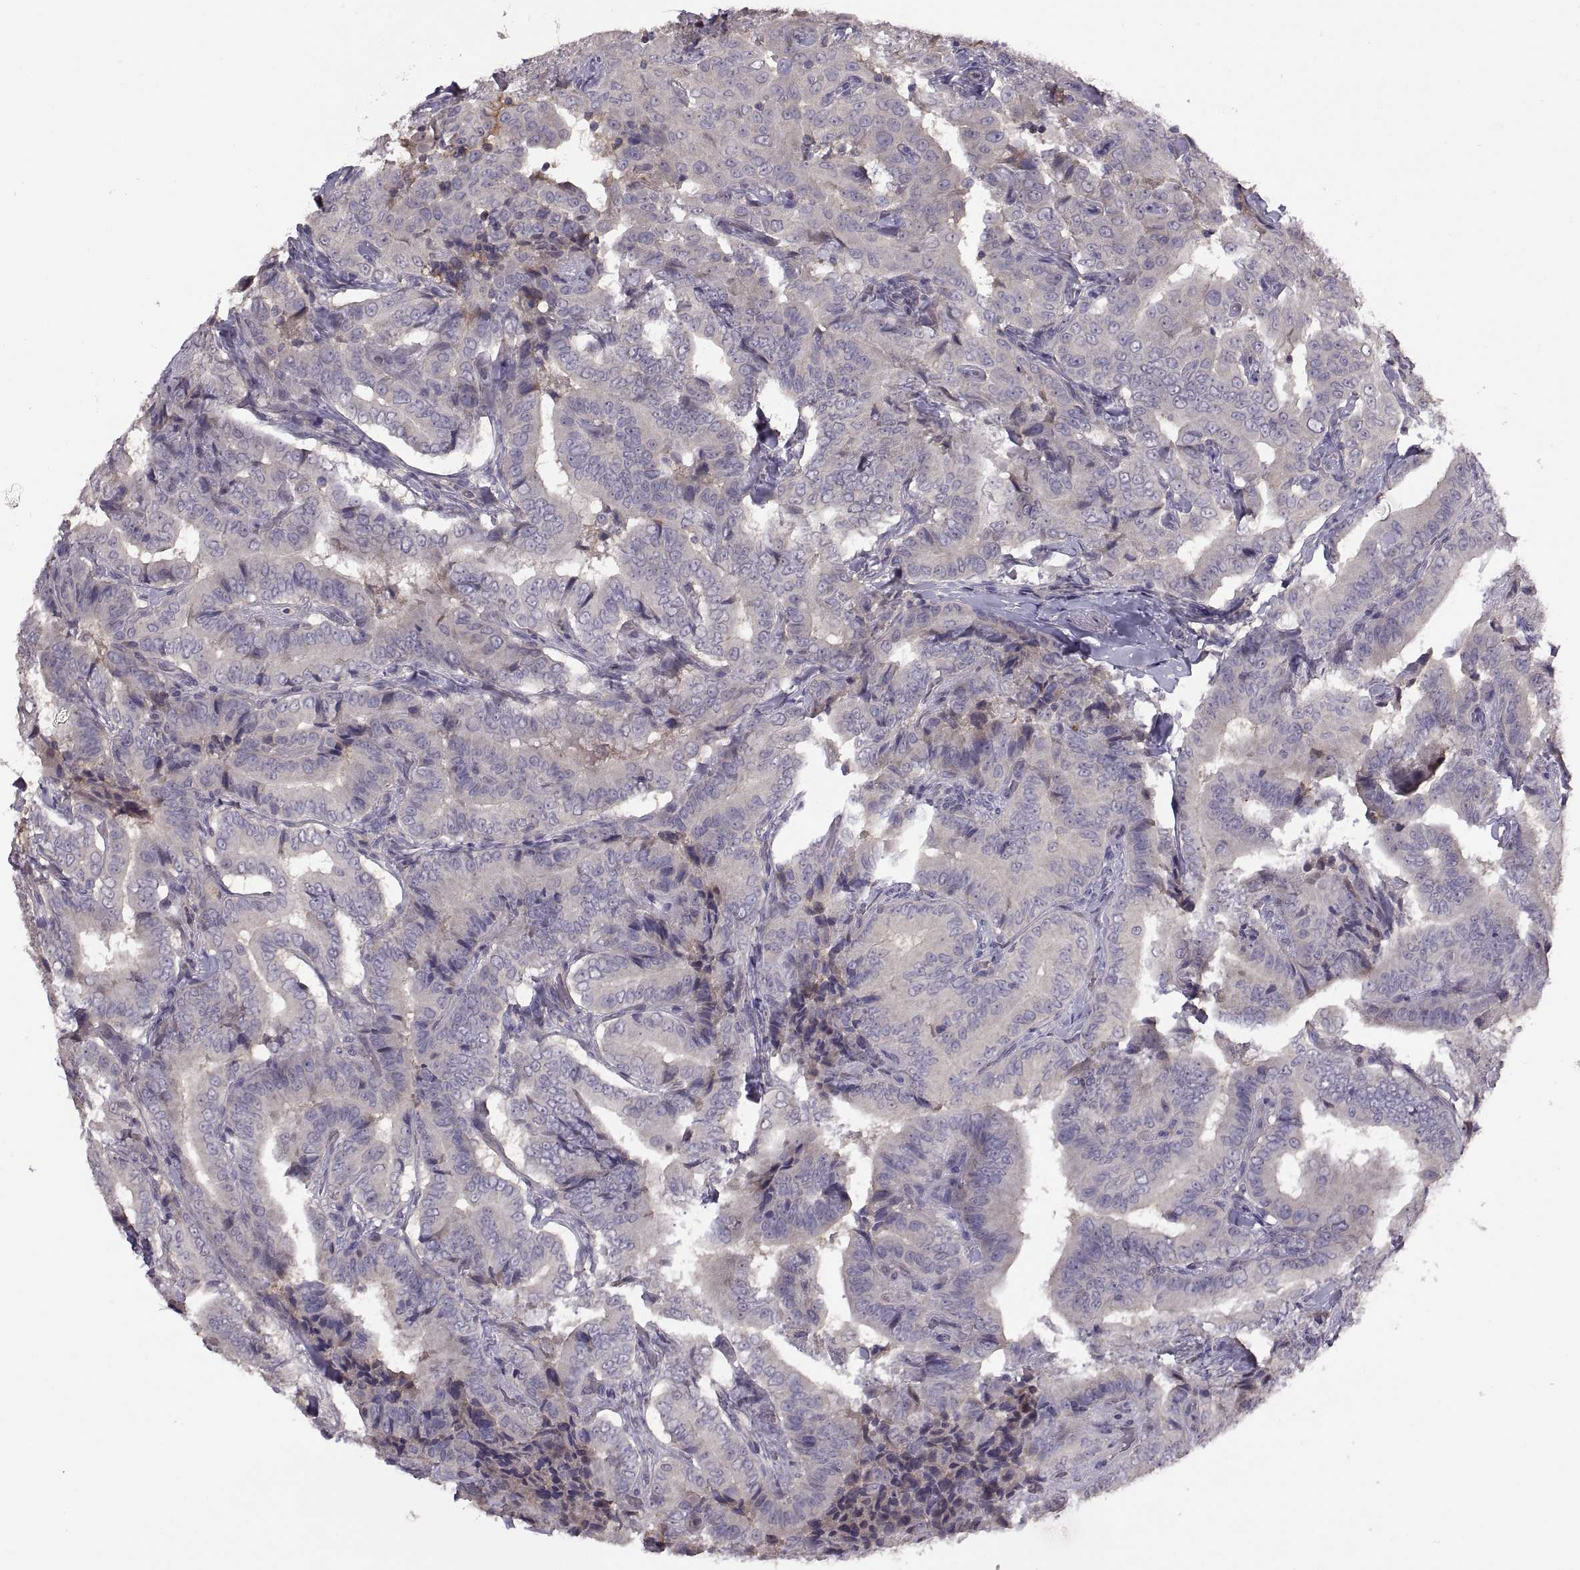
{"staining": {"intensity": "negative", "quantity": "none", "location": "none"}, "tissue": "thyroid cancer", "cell_type": "Tumor cells", "image_type": "cancer", "snomed": [{"axis": "morphology", "description": "Papillary adenocarcinoma, NOS"}, {"axis": "topography", "description": "Thyroid gland"}], "caption": "An immunohistochemistry (IHC) image of thyroid cancer (papillary adenocarcinoma) is shown. There is no staining in tumor cells of thyroid cancer (papillary adenocarcinoma). The staining was performed using DAB to visualize the protein expression in brown, while the nuclei were stained in blue with hematoxylin (Magnification: 20x).", "gene": "NMNAT2", "patient": {"sex": "male", "age": 61}}